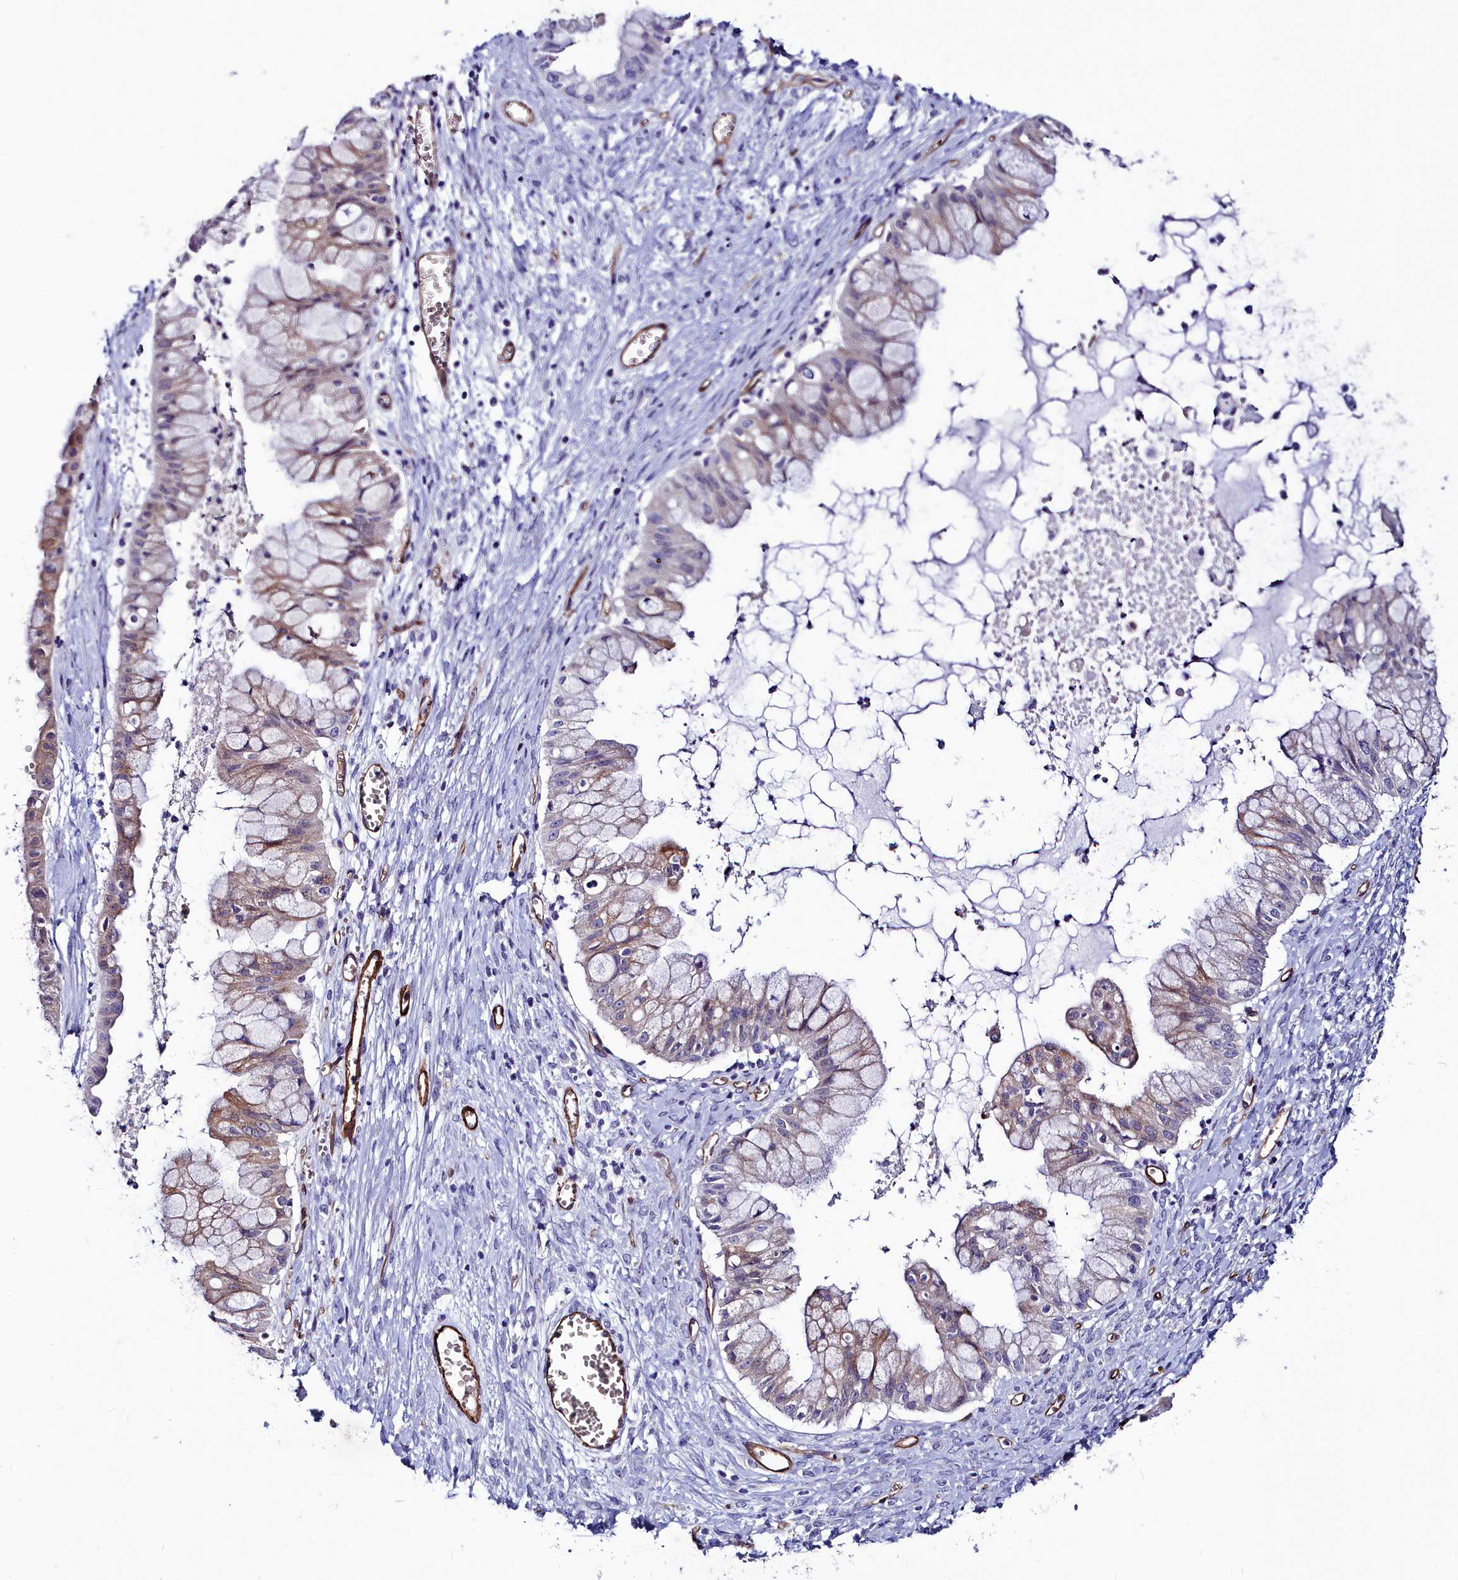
{"staining": {"intensity": "moderate", "quantity": "25%-75%", "location": "cytoplasmic/membranous"}, "tissue": "ovarian cancer", "cell_type": "Tumor cells", "image_type": "cancer", "snomed": [{"axis": "morphology", "description": "Cystadenocarcinoma, mucinous, NOS"}, {"axis": "topography", "description": "Ovary"}], "caption": "High-power microscopy captured an immunohistochemistry (IHC) micrograph of ovarian cancer, revealing moderate cytoplasmic/membranous staining in approximately 25%-75% of tumor cells. Ihc stains the protein in brown and the nuclei are stained blue.", "gene": "CYP4F11", "patient": {"sex": "female", "age": 70}}